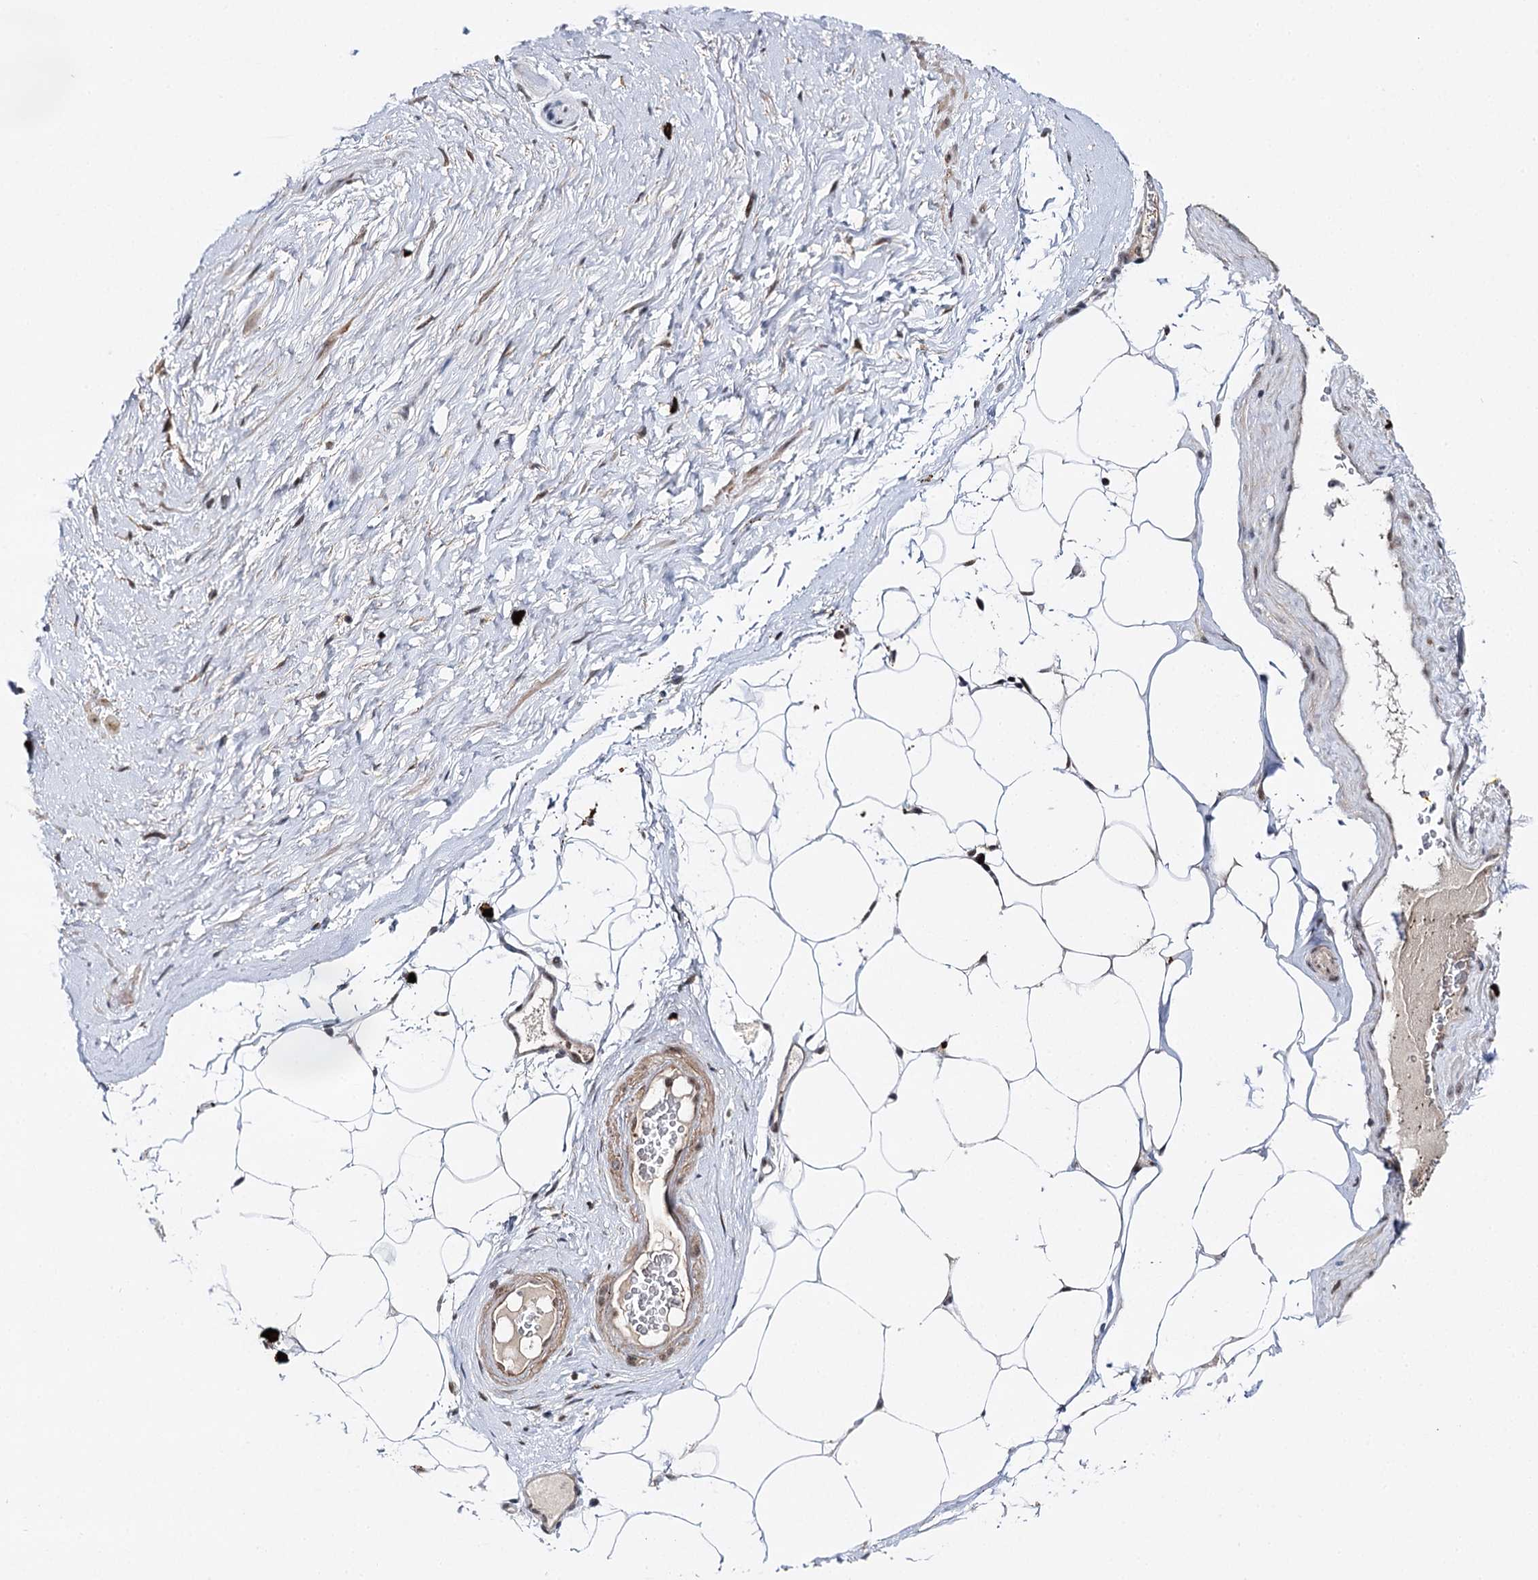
{"staining": {"intensity": "moderate", "quantity": ">75%", "location": "nuclear"}, "tissue": "adipose tissue", "cell_type": "Adipocytes", "image_type": "normal", "snomed": [{"axis": "morphology", "description": "Normal tissue, NOS"}, {"axis": "morphology", "description": "Adenocarcinoma, Low grade"}, {"axis": "topography", "description": "Prostate"}, {"axis": "topography", "description": "Peripheral nerve tissue"}], "caption": "About >75% of adipocytes in unremarkable human adipose tissue reveal moderate nuclear protein positivity as visualized by brown immunohistochemical staining.", "gene": "BUD13", "patient": {"sex": "male", "age": 63}}